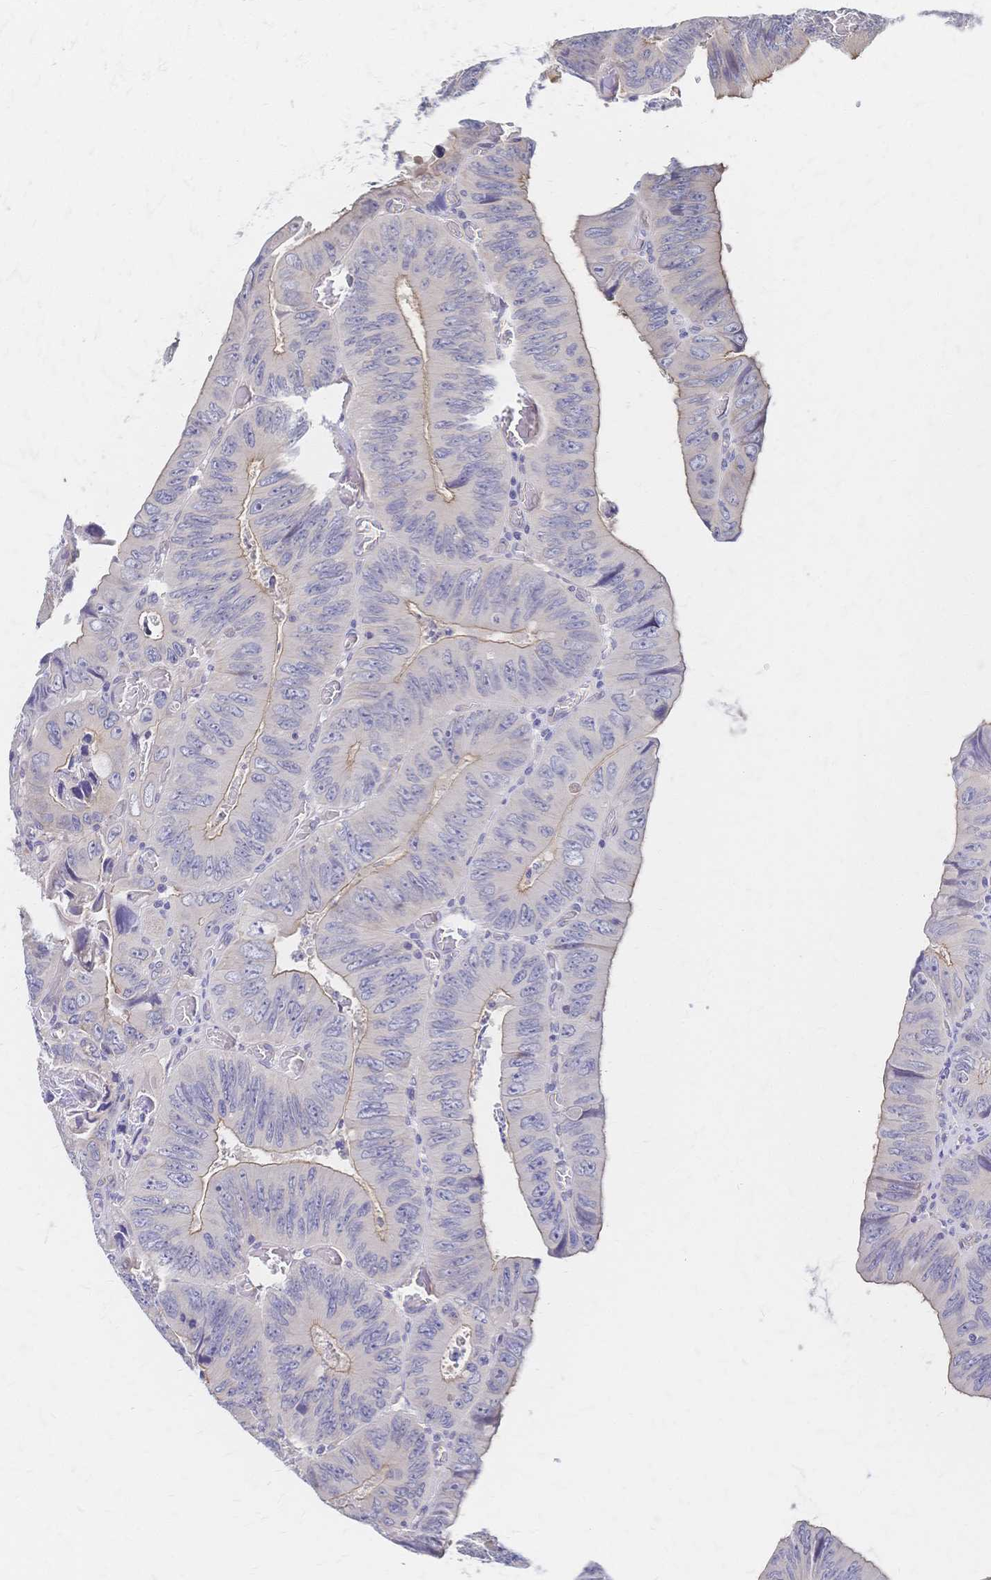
{"staining": {"intensity": "weak", "quantity": "25%-75%", "location": "cytoplasmic/membranous"}, "tissue": "colorectal cancer", "cell_type": "Tumor cells", "image_type": "cancer", "snomed": [{"axis": "morphology", "description": "Adenocarcinoma, NOS"}, {"axis": "topography", "description": "Colon"}], "caption": "Weak cytoplasmic/membranous protein positivity is present in about 25%-75% of tumor cells in colorectal adenocarcinoma.", "gene": "SLC5A1", "patient": {"sex": "female", "age": 84}}